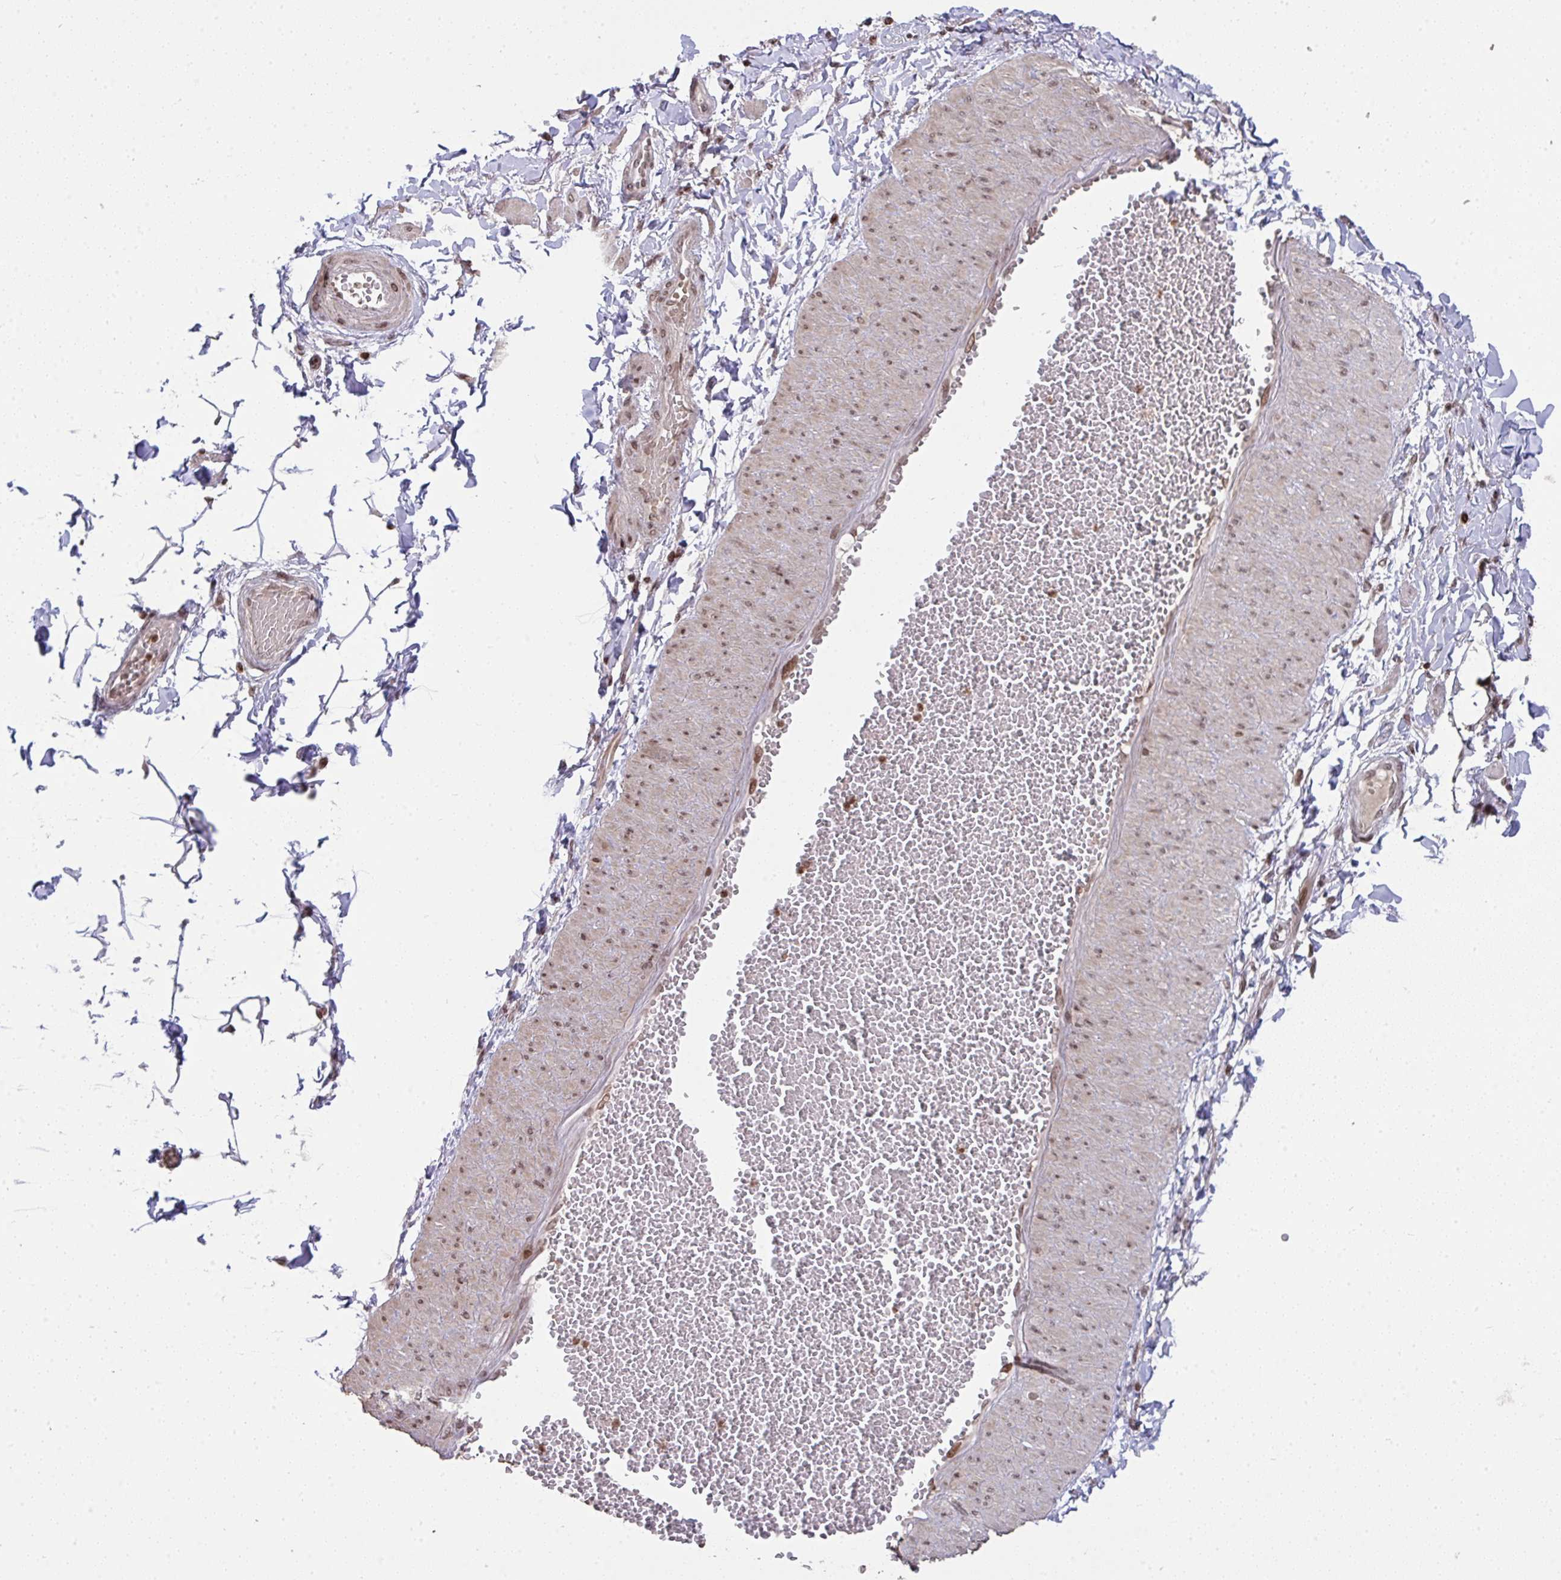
{"staining": {"intensity": "negative", "quantity": "none", "location": "none"}, "tissue": "adipose tissue", "cell_type": "Adipocytes", "image_type": "normal", "snomed": [{"axis": "morphology", "description": "Normal tissue, NOS"}, {"axis": "topography", "description": "Epididymis"}, {"axis": "topography", "description": "Peripheral nerve tissue"}], "caption": "The IHC photomicrograph has no significant staining in adipocytes of adipose tissue. The staining was performed using DAB to visualize the protein expression in brown, while the nuclei were stained in blue with hematoxylin (Magnification: 20x).", "gene": "NIP7", "patient": {"sex": "male", "age": 32}}